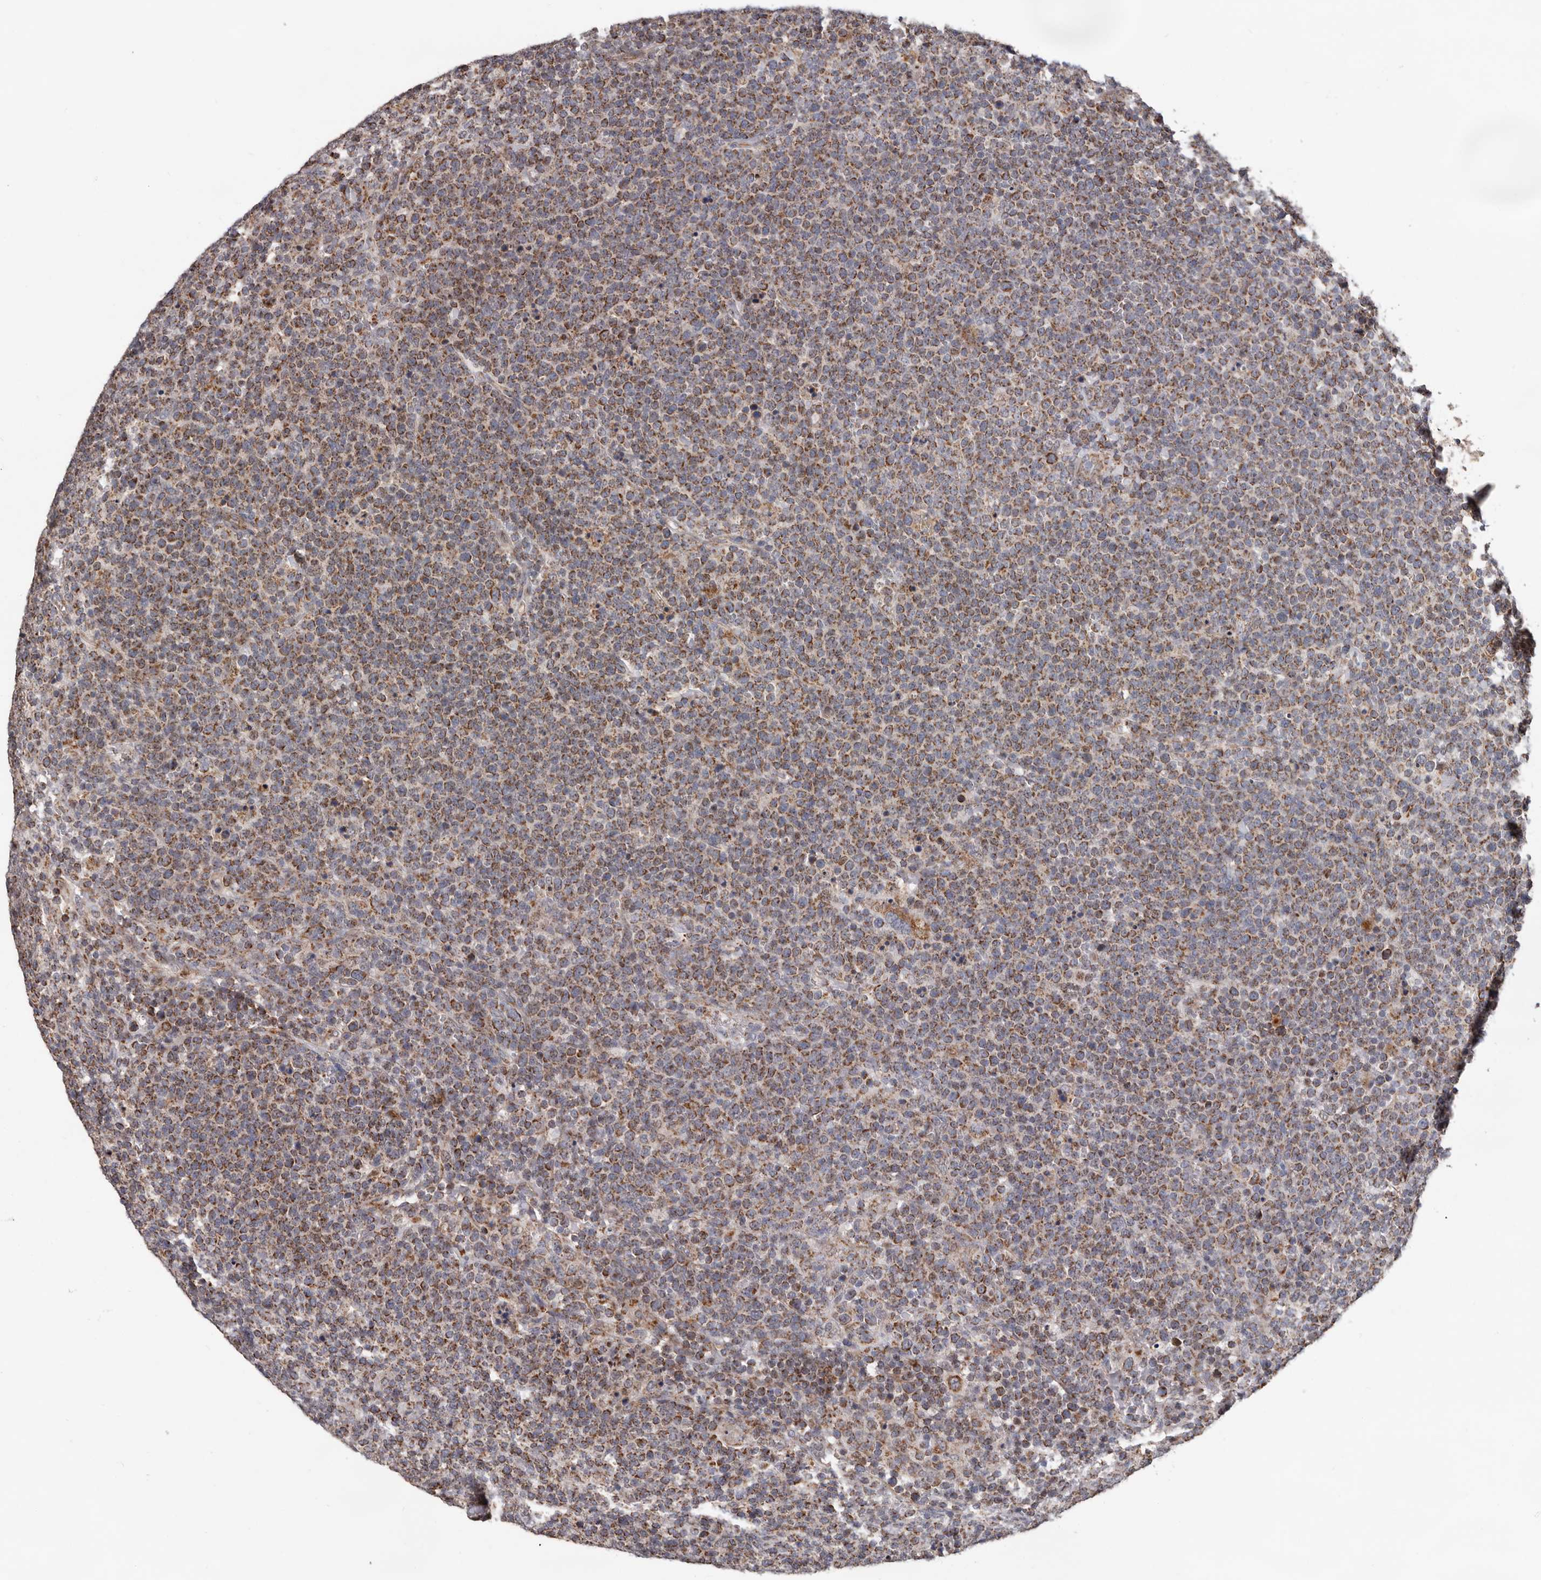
{"staining": {"intensity": "moderate", "quantity": ">75%", "location": "cytoplasmic/membranous"}, "tissue": "lymphoma", "cell_type": "Tumor cells", "image_type": "cancer", "snomed": [{"axis": "morphology", "description": "Malignant lymphoma, non-Hodgkin's type, High grade"}, {"axis": "topography", "description": "Lymph node"}], "caption": "Immunohistochemical staining of high-grade malignant lymphoma, non-Hodgkin's type displays medium levels of moderate cytoplasmic/membranous staining in about >75% of tumor cells.", "gene": "MRPL18", "patient": {"sex": "male", "age": 61}}